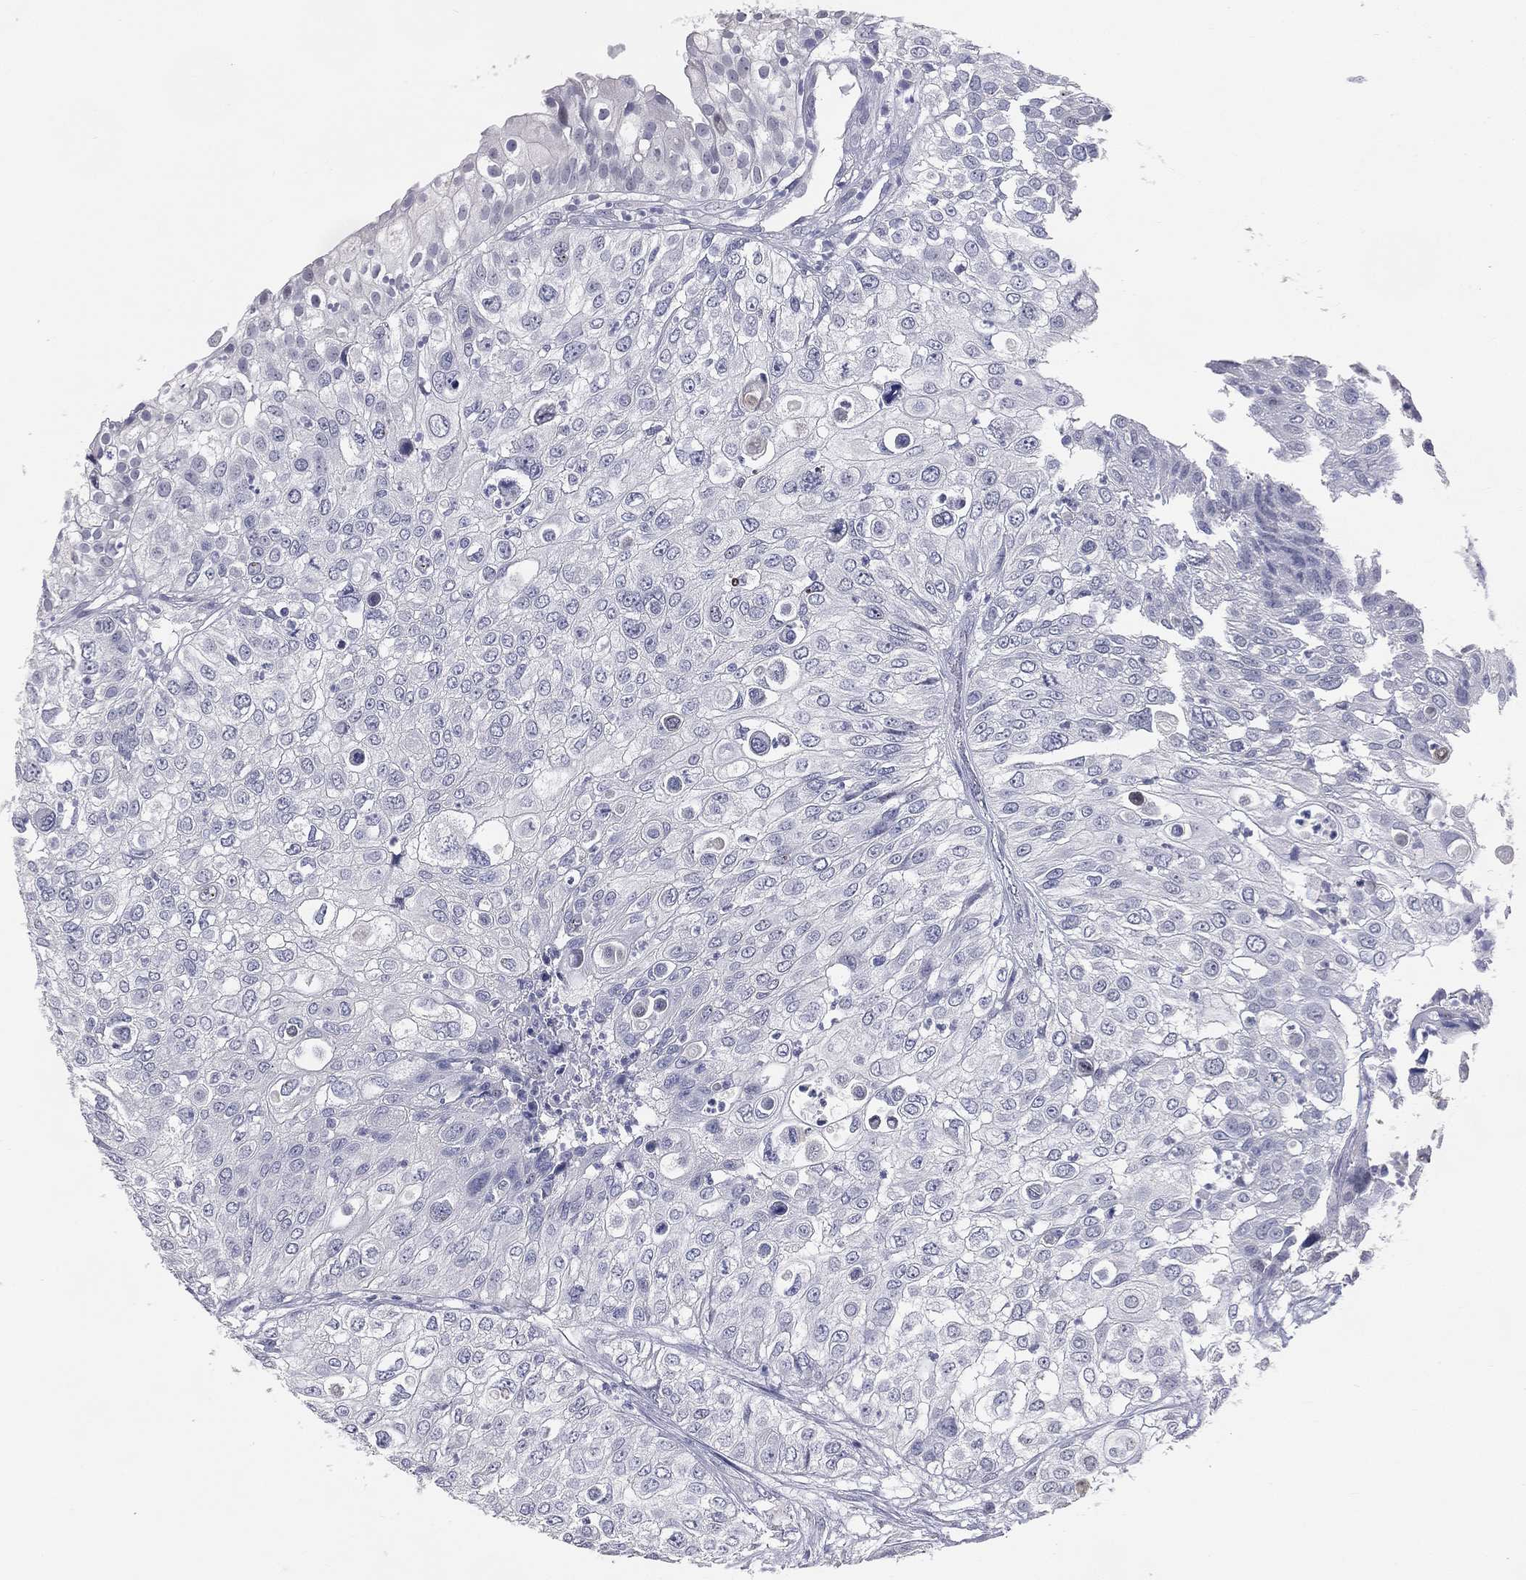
{"staining": {"intensity": "negative", "quantity": "none", "location": "none"}, "tissue": "urothelial cancer", "cell_type": "Tumor cells", "image_type": "cancer", "snomed": [{"axis": "morphology", "description": "Urothelial carcinoma, High grade"}, {"axis": "topography", "description": "Urinary bladder"}], "caption": "High power microscopy photomicrograph of an IHC micrograph of urothelial cancer, revealing no significant positivity in tumor cells. (Immunohistochemistry (ihc), brightfield microscopy, high magnification).", "gene": "DMKN", "patient": {"sex": "female", "age": 79}}